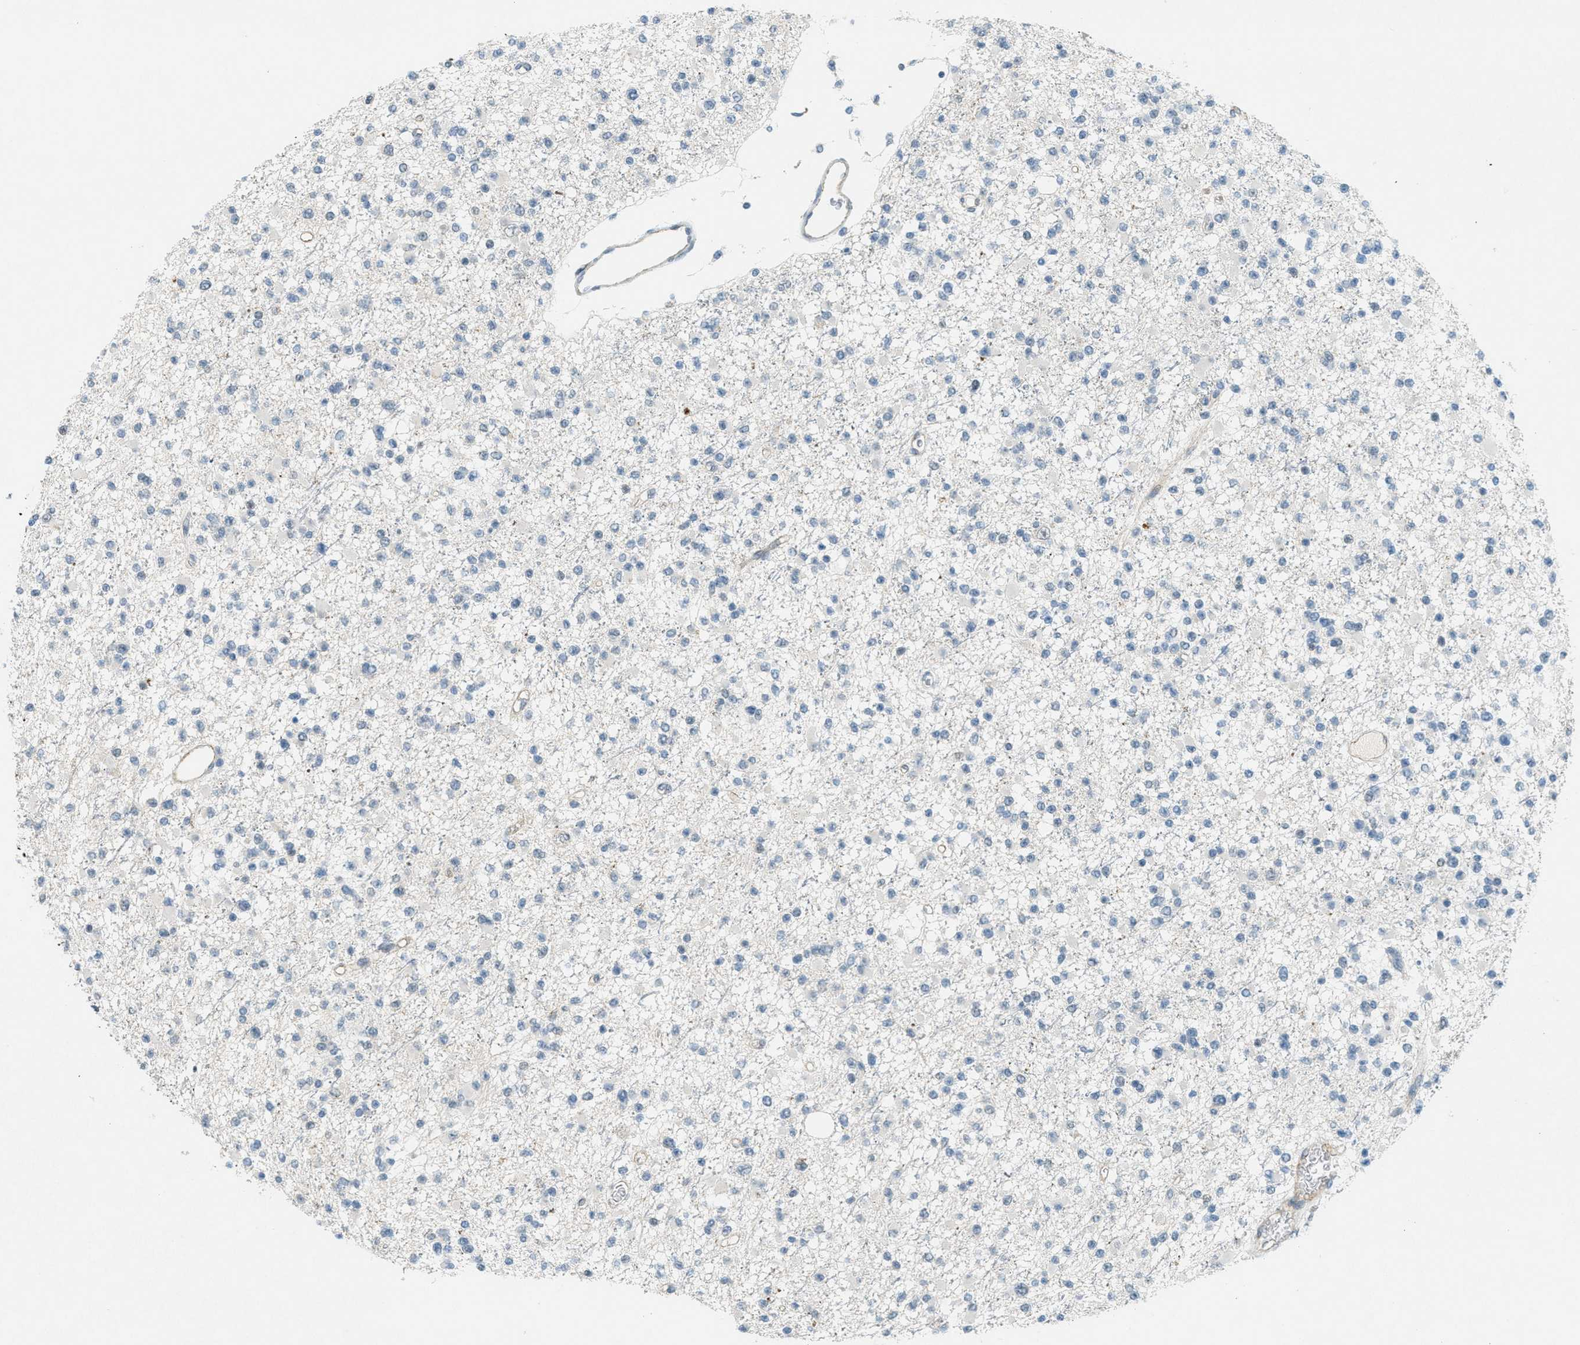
{"staining": {"intensity": "negative", "quantity": "none", "location": "none"}, "tissue": "glioma", "cell_type": "Tumor cells", "image_type": "cancer", "snomed": [{"axis": "morphology", "description": "Glioma, malignant, Low grade"}, {"axis": "topography", "description": "Brain"}], "caption": "A micrograph of human malignant glioma (low-grade) is negative for staining in tumor cells.", "gene": "FYN", "patient": {"sex": "female", "age": 22}}